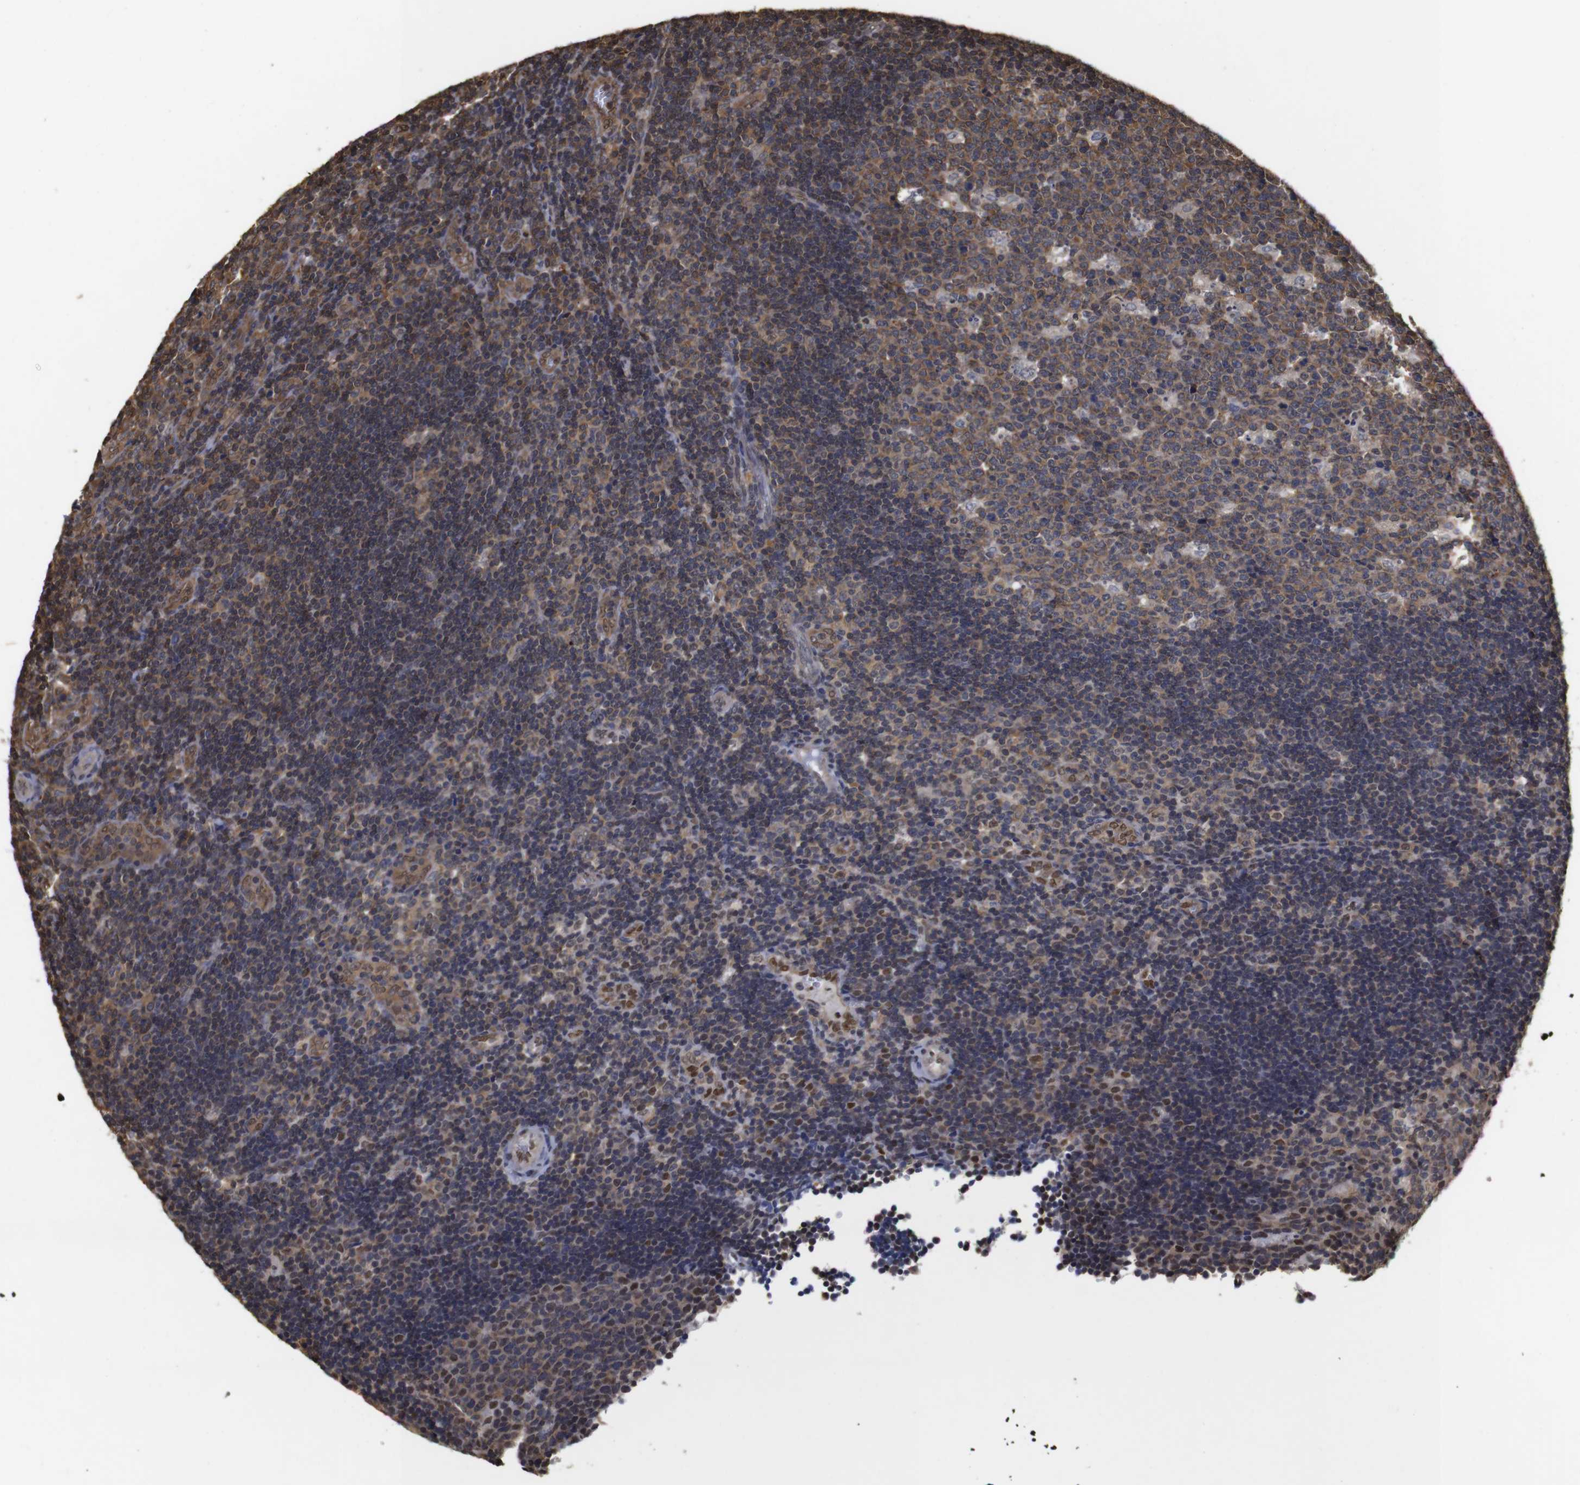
{"staining": {"intensity": "moderate", "quantity": ">75%", "location": "cytoplasmic/membranous"}, "tissue": "lymph node", "cell_type": "Germinal center cells", "image_type": "normal", "snomed": [{"axis": "morphology", "description": "Normal tissue, NOS"}, {"axis": "topography", "description": "Lymph node"}, {"axis": "topography", "description": "Salivary gland"}], "caption": "Brown immunohistochemical staining in benign human lymph node demonstrates moderate cytoplasmic/membranous staining in approximately >75% of germinal center cells.", "gene": "SUMO3", "patient": {"sex": "male", "age": 8}}